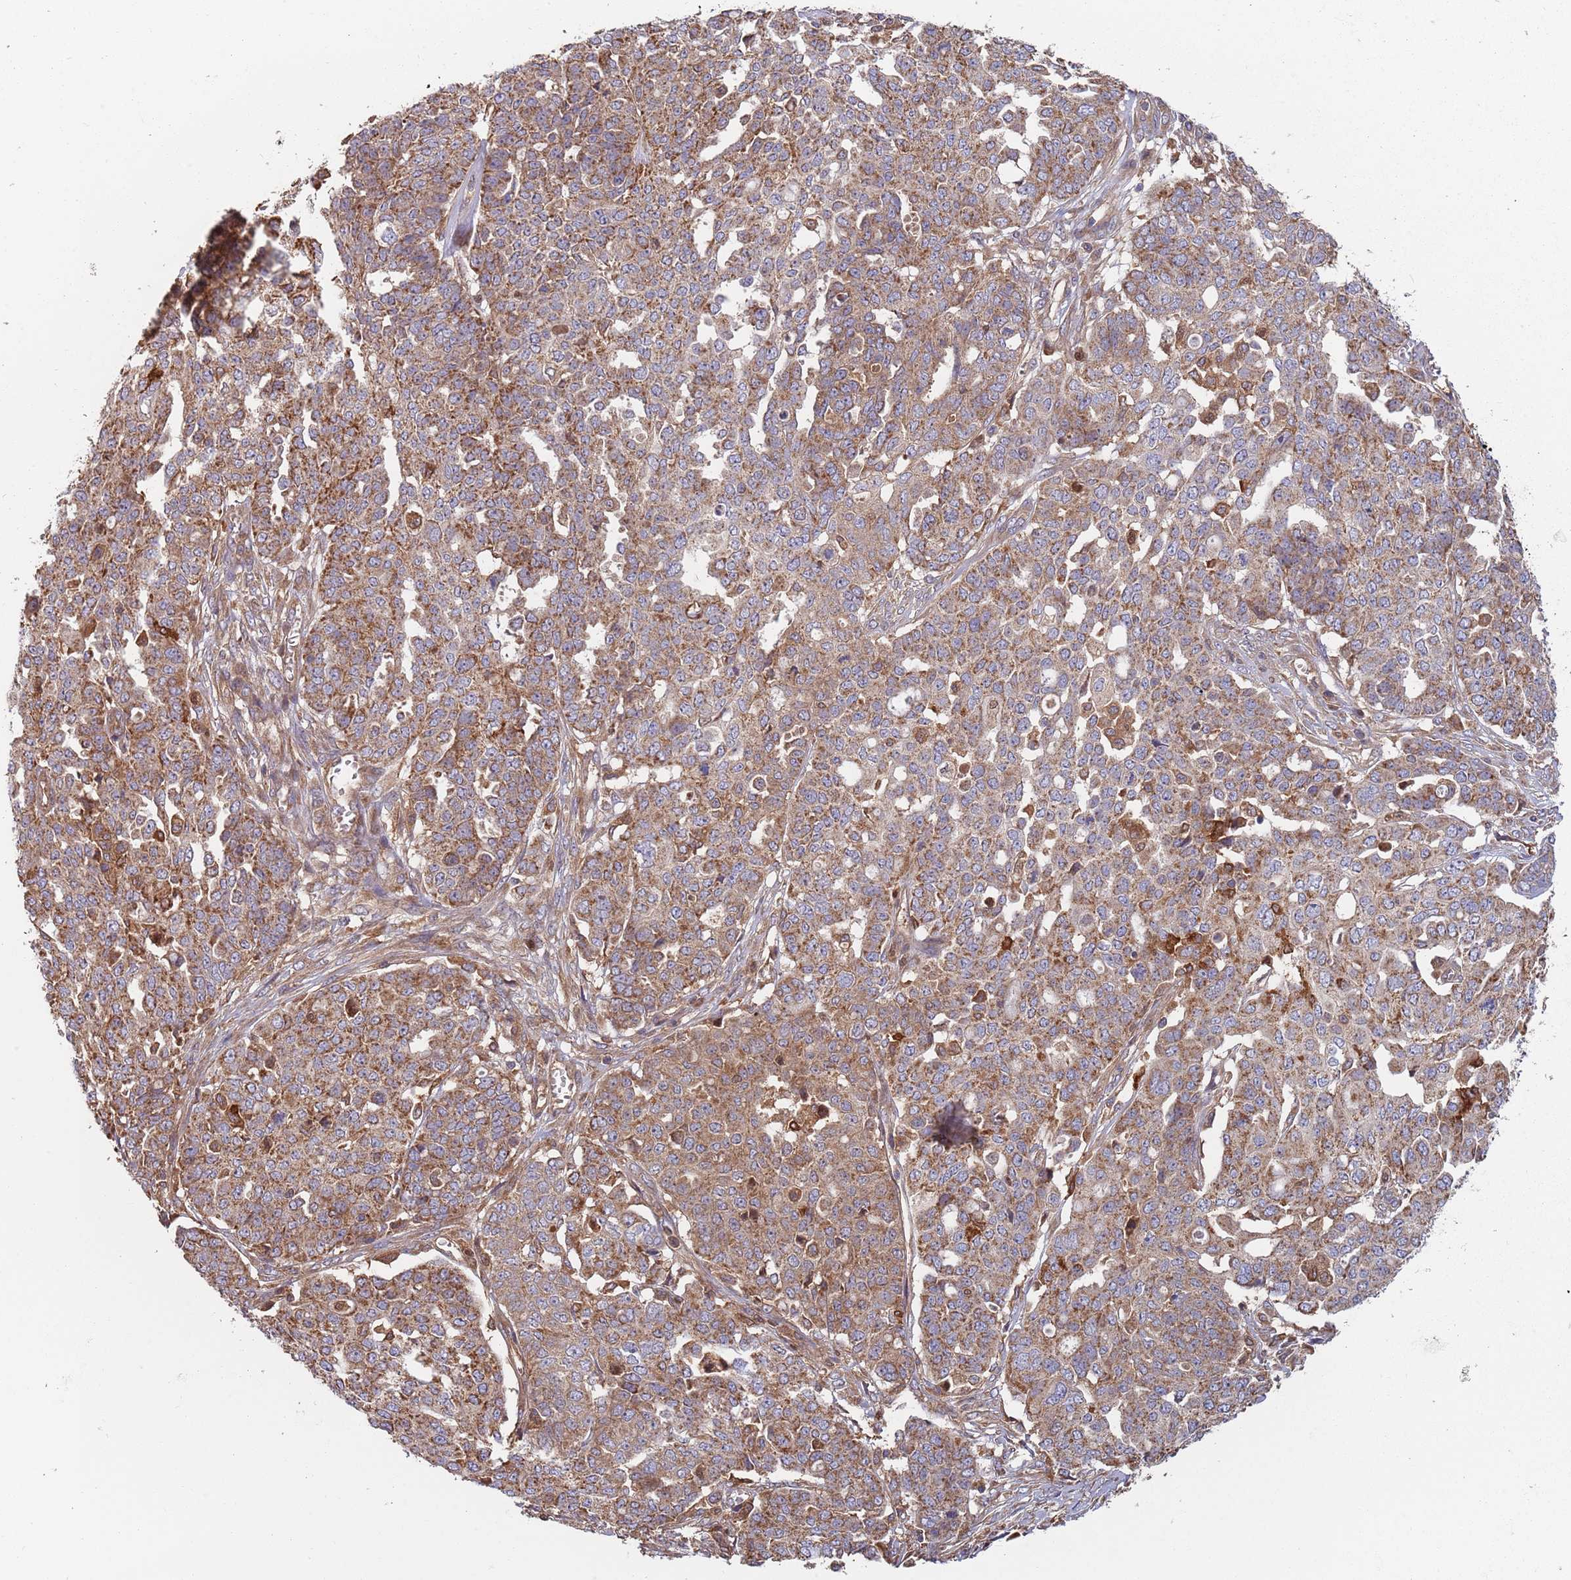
{"staining": {"intensity": "moderate", "quantity": ">75%", "location": "cytoplasmic/membranous"}, "tissue": "ovarian cancer", "cell_type": "Tumor cells", "image_type": "cancer", "snomed": [{"axis": "morphology", "description": "Cystadenocarcinoma, serous, NOS"}, {"axis": "topography", "description": "Soft tissue"}, {"axis": "topography", "description": "Ovary"}], "caption": "Serous cystadenocarcinoma (ovarian) was stained to show a protein in brown. There is medium levels of moderate cytoplasmic/membranous expression in about >75% of tumor cells.", "gene": "GDI2", "patient": {"sex": "female", "age": 57}}